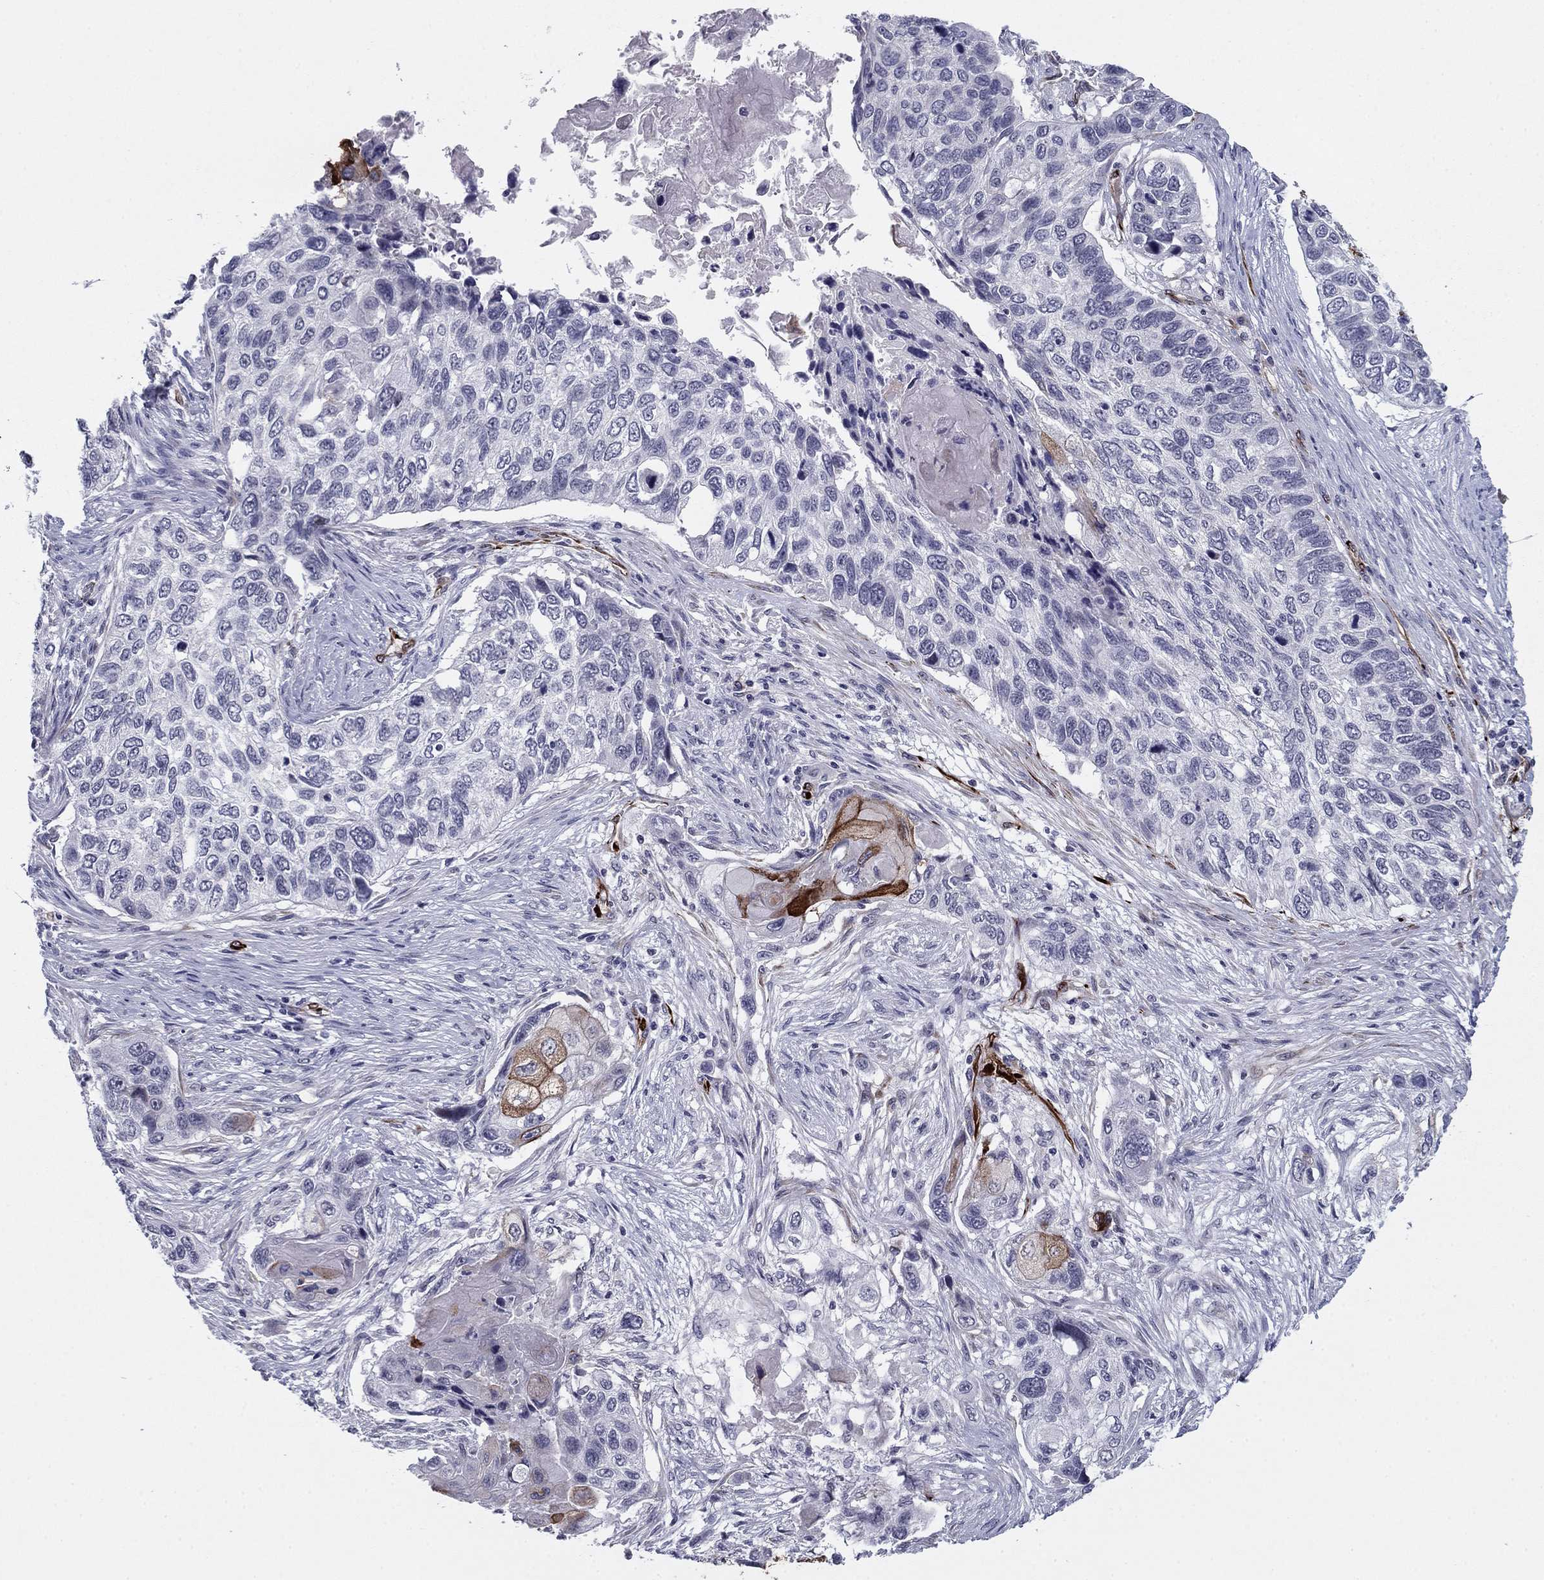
{"staining": {"intensity": "strong", "quantity": "<25%", "location": "cytoplasmic/membranous"}, "tissue": "lung cancer", "cell_type": "Tumor cells", "image_type": "cancer", "snomed": [{"axis": "morphology", "description": "Normal tissue, NOS"}, {"axis": "morphology", "description": "Squamous cell carcinoma, NOS"}, {"axis": "topography", "description": "Bronchus"}, {"axis": "topography", "description": "Lung"}], "caption": "This is an image of immunohistochemistry (IHC) staining of squamous cell carcinoma (lung), which shows strong positivity in the cytoplasmic/membranous of tumor cells.", "gene": "ANKS4B", "patient": {"sex": "male", "age": 69}}